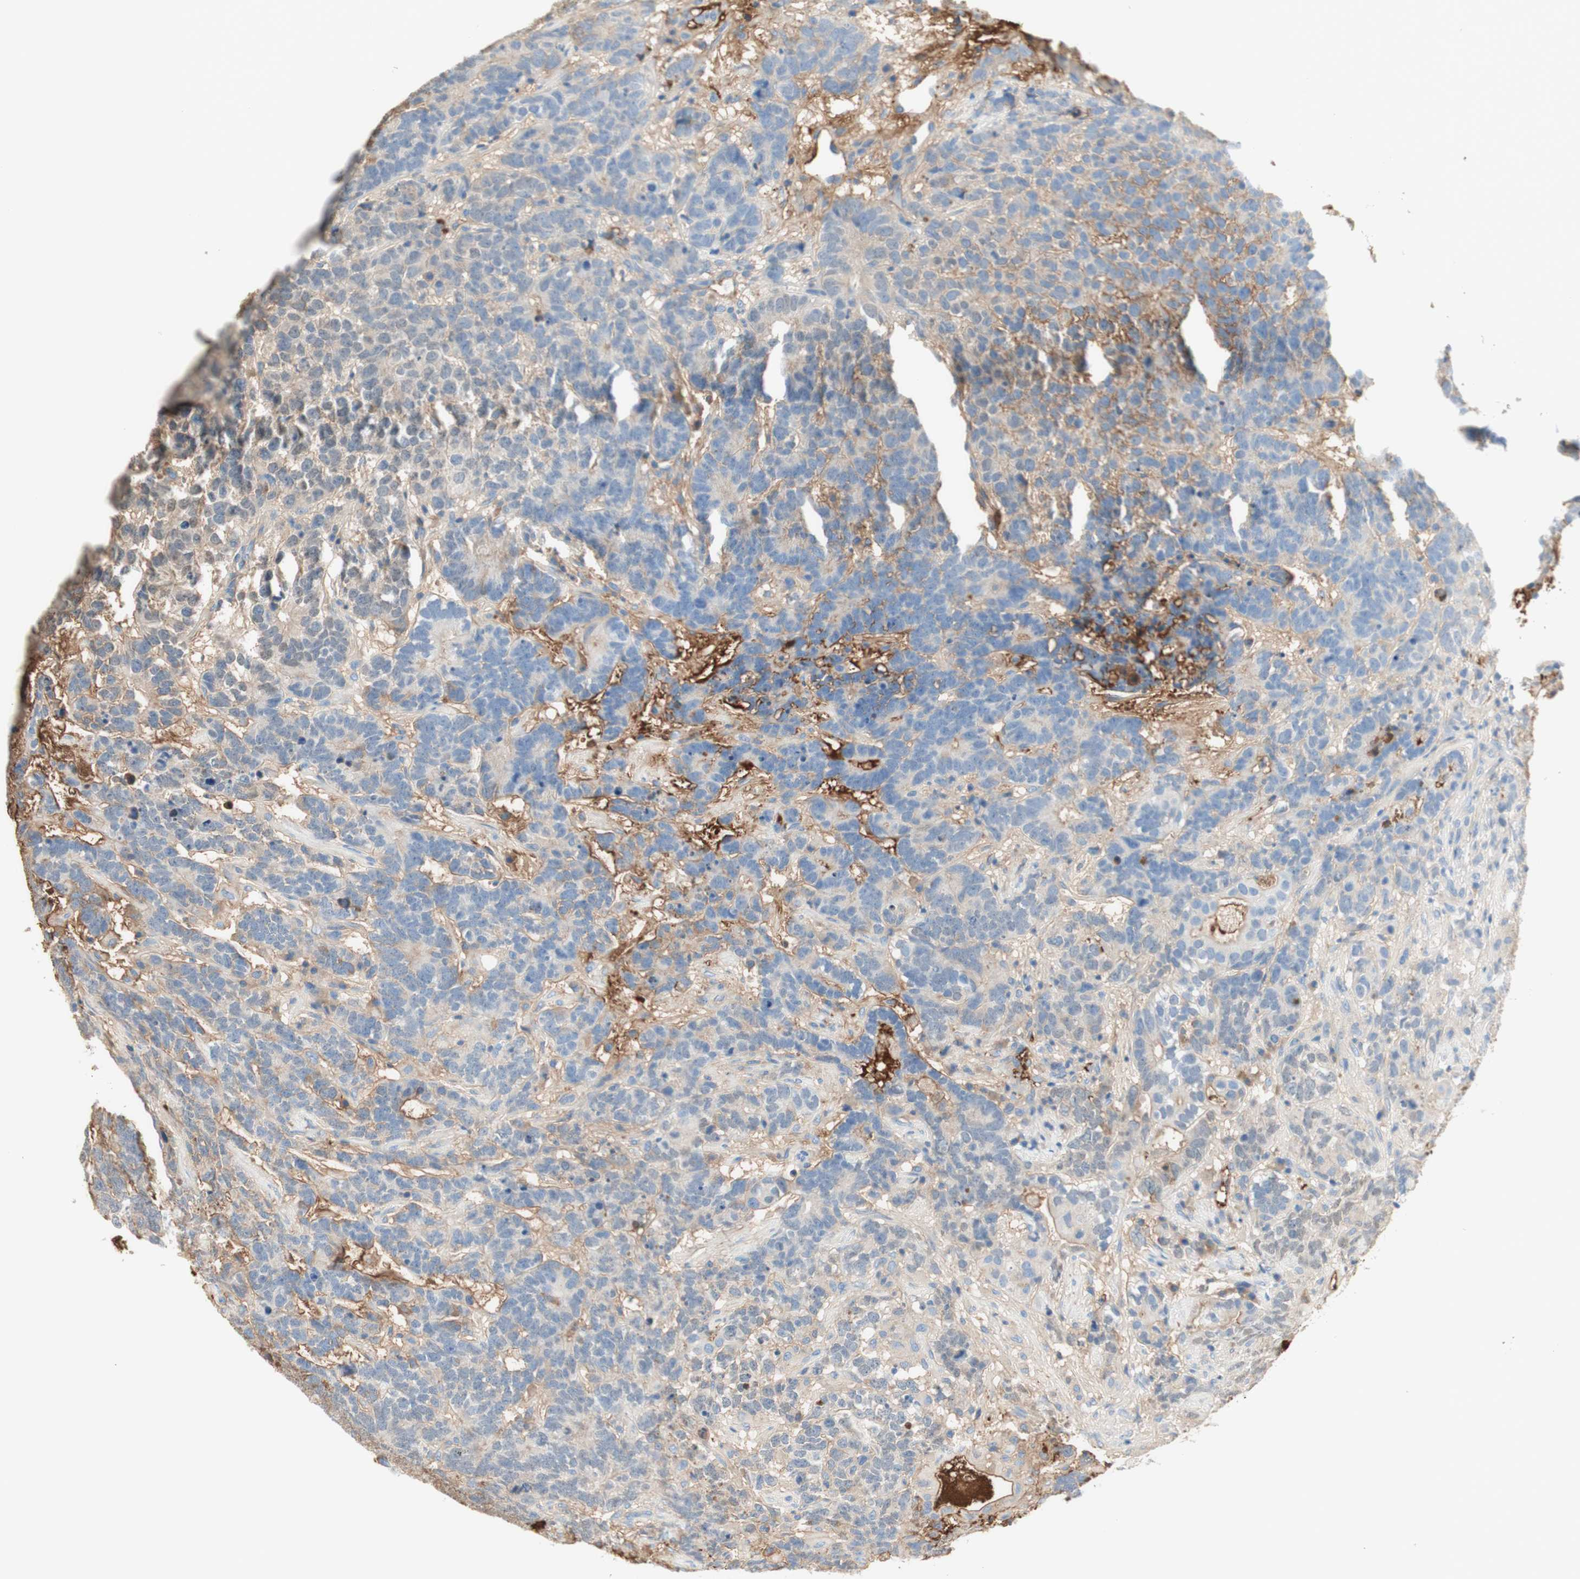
{"staining": {"intensity": "weak", "quantity": "25%-75%", "location": "cytoplasmic/membranous"}, "tissue": "testis cancer", "cell_type": "Tumor cells", "image_type": "cancer", "snomed": [{"axis": "morphology", "description": "Carcinoma, Embryonal, NOS"}, {"axis": "topography", "description": "Testis"}], "caption": "Testis cancer stained with DAB immunohistochemistry demonstrates low levels of weak cytoplasmic/membranous expression in about 25%-75% of tumor cells.", "gene": "KNG1", "patient": {"sex": "male", "age": 26}}